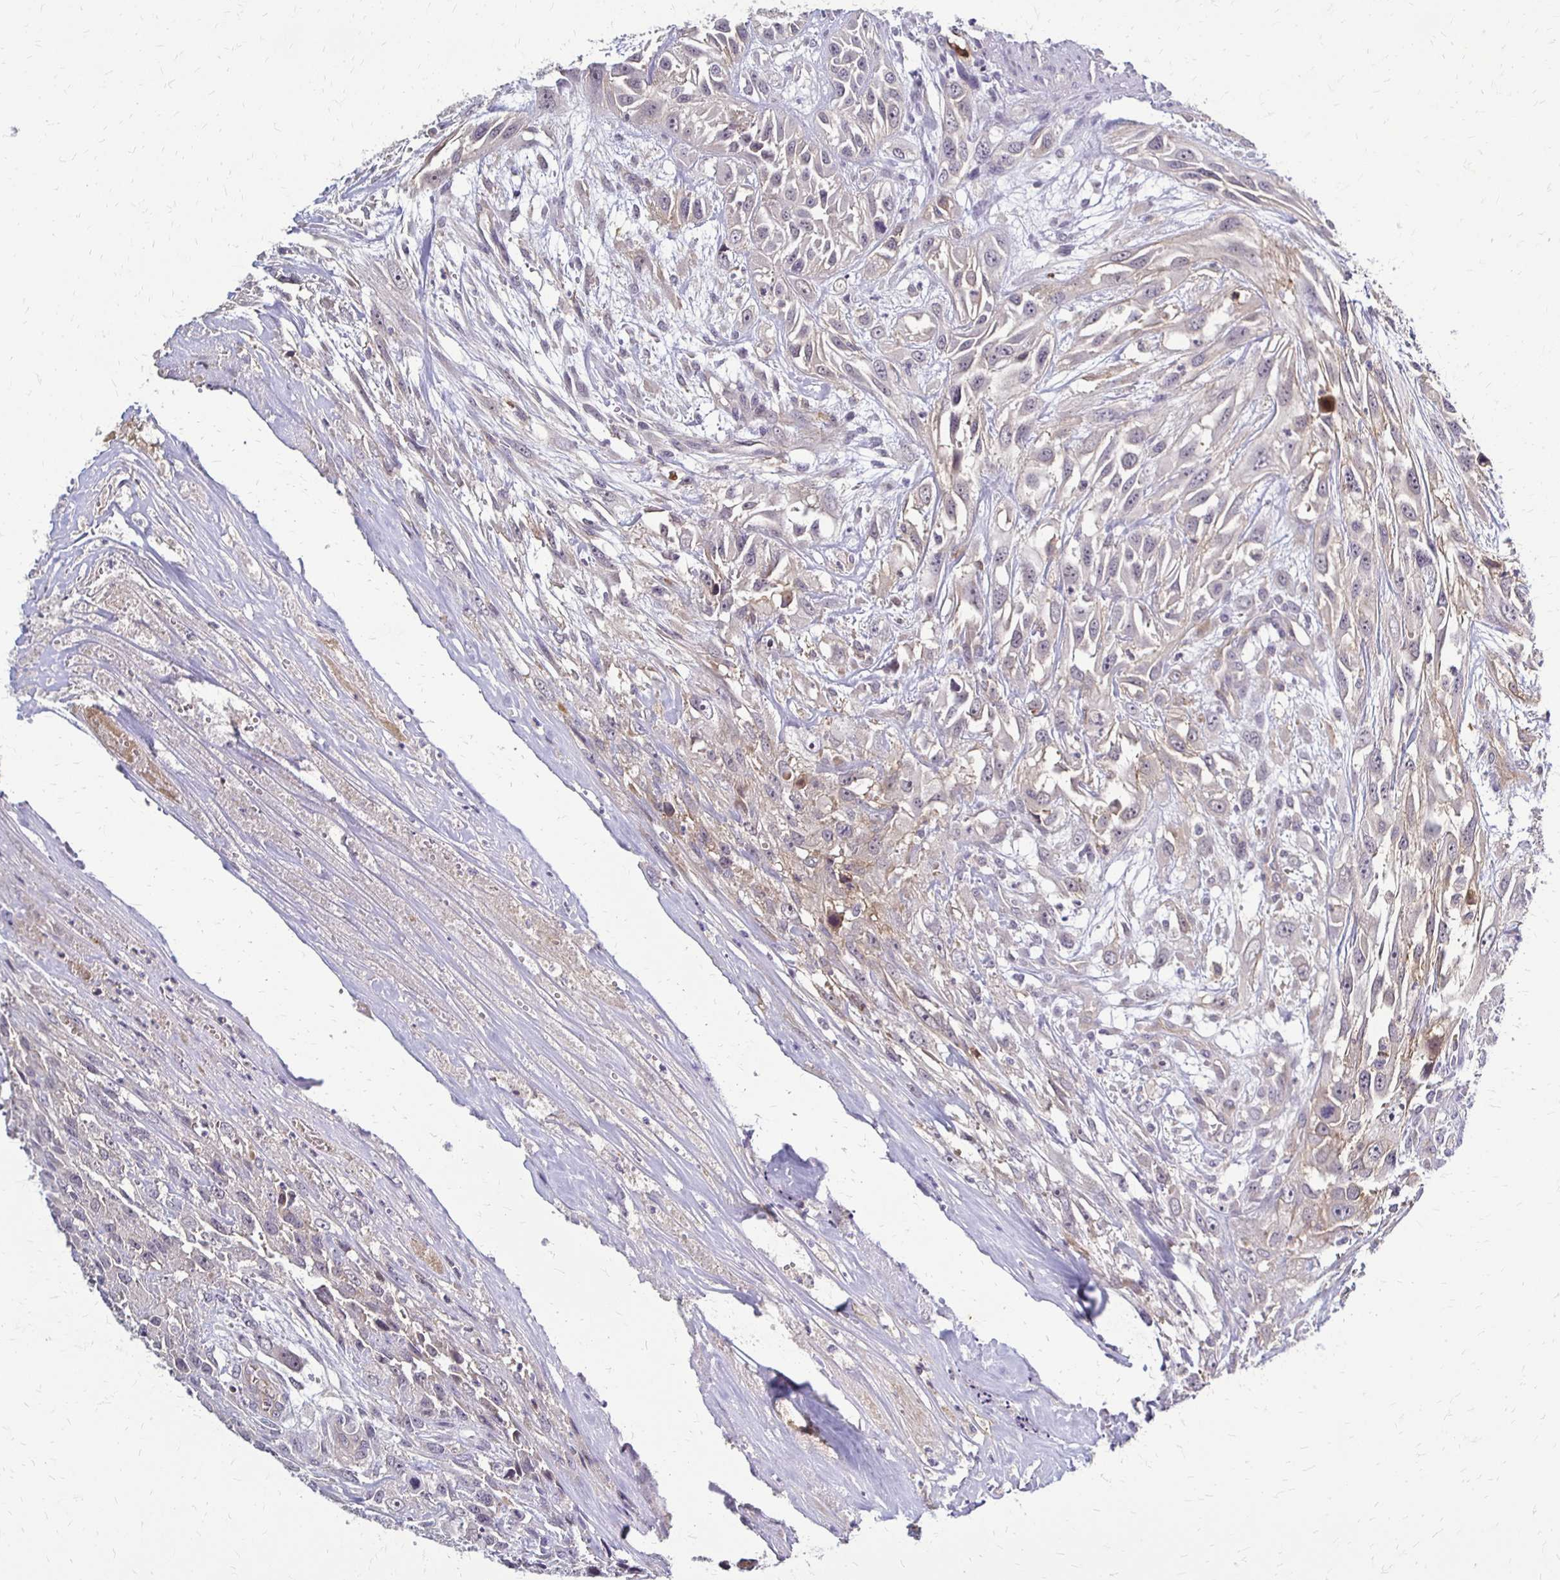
{"staining": {"intensity": "weak", "quantity": "<25%", "location": "cytoplasmic/membranous"}, "tissue": "urothelial cancer", "cell_type": "Tumor cells", "image_type": "cancer", "snomed": [{"axis": "morphology", "description": "Urothelial carcinoma, High grade"}, {"axis": "topography", "description": "Urinary bladder"}], "caption": "Photomicrograph shows no significant protein positivity in tumor cells of urothelial carcinoma (high-grade).", "gene": "SLC9A9", "patient": {"sex": "male", "age": 67}}